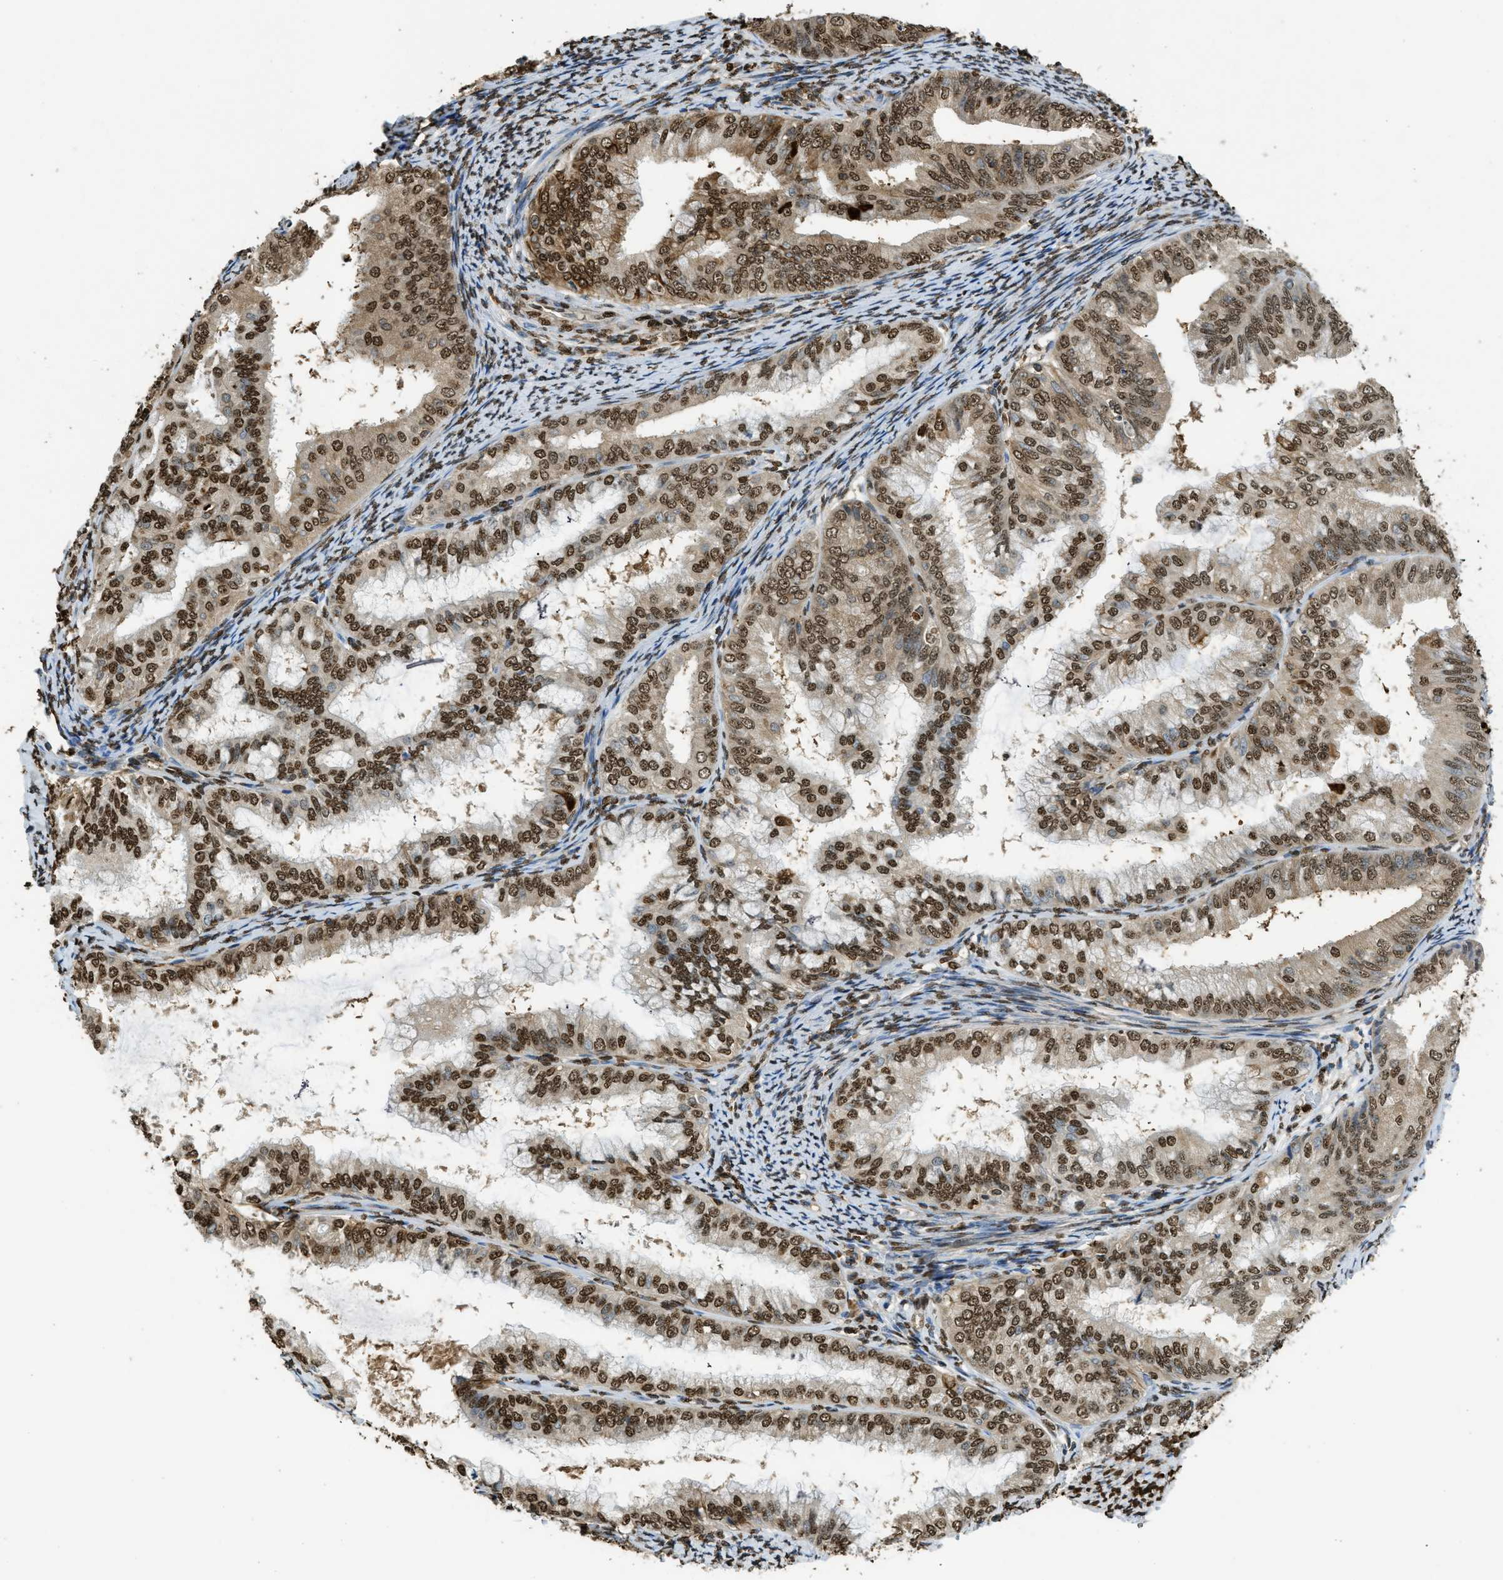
{"staining": {"intensity": "strong", "quantity": ">75%", "location": "nuclear"}, "tissue": "endometrial cancer", "cell_type": "Tumor cells", "image_type": "cancer", "snomed": [{"axis": "morphology", "description": "Adenocarcinoma, NOS"}, {"axis": "topography", "description": "Endometrium"}], "caption": "Human endometrial cancer stained with a protein marker exhibits strong staining in tumor cells.", "gene": "NR5A2", "patient": {"sex": "female", "age": 63}}